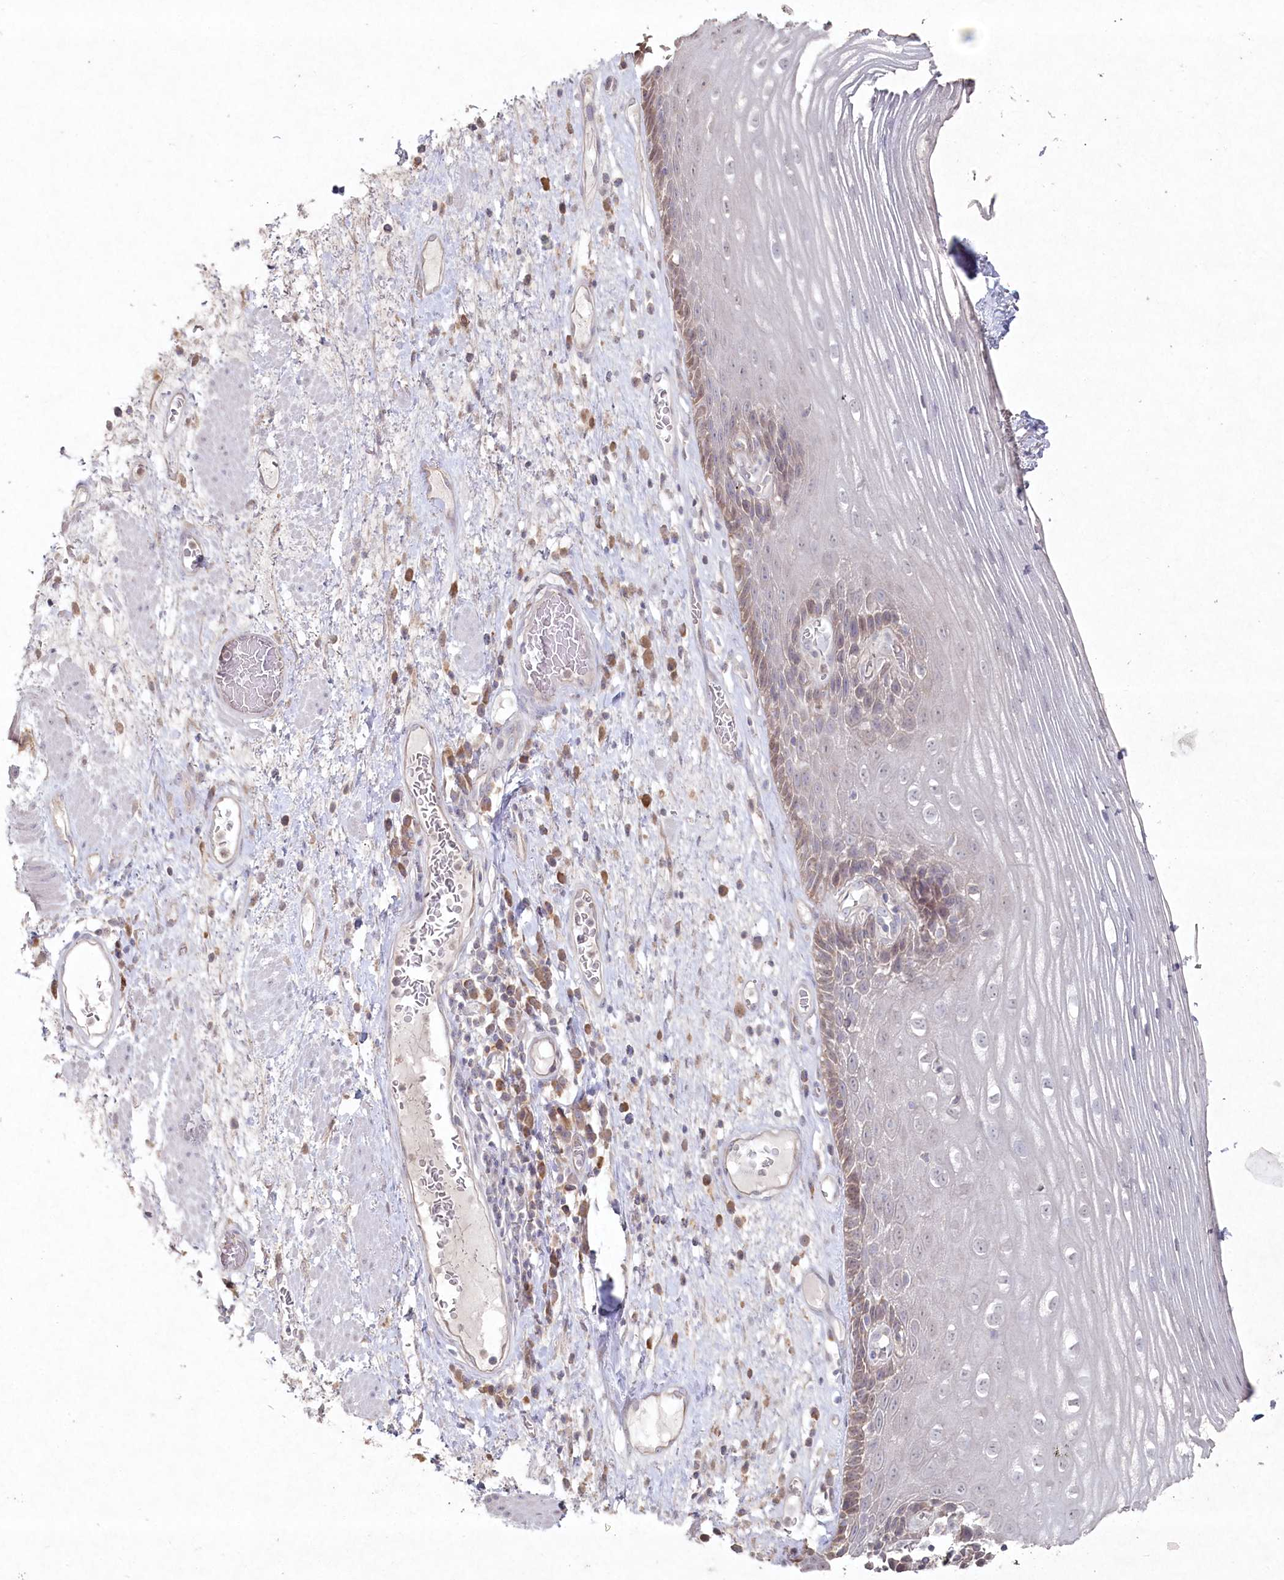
{"staining": {"intensity": "weak", "quantity": "<25%", "location": "cytoplasmic/membranous"}, "tissue": "esophagus", "cell_type": "Squamous epithelial cells", "image_type": "normal", "snomed": [{"axis": "morphology", "description": "Normal tissue, NOS"}, {"axis": "morphology", "description": "Adenocarcinoma, NOS"}, {"axis": "topography", "description": "Esophagus"}], "caption": "Immunohistochemistry photomicrograph of benign esophagus: human esophagus stained with DAB displays no significant protein positivity in squamous epithelial cells.", "gene": "TGFBRAP1", "patient": {"sex": "male", "age": 62}}